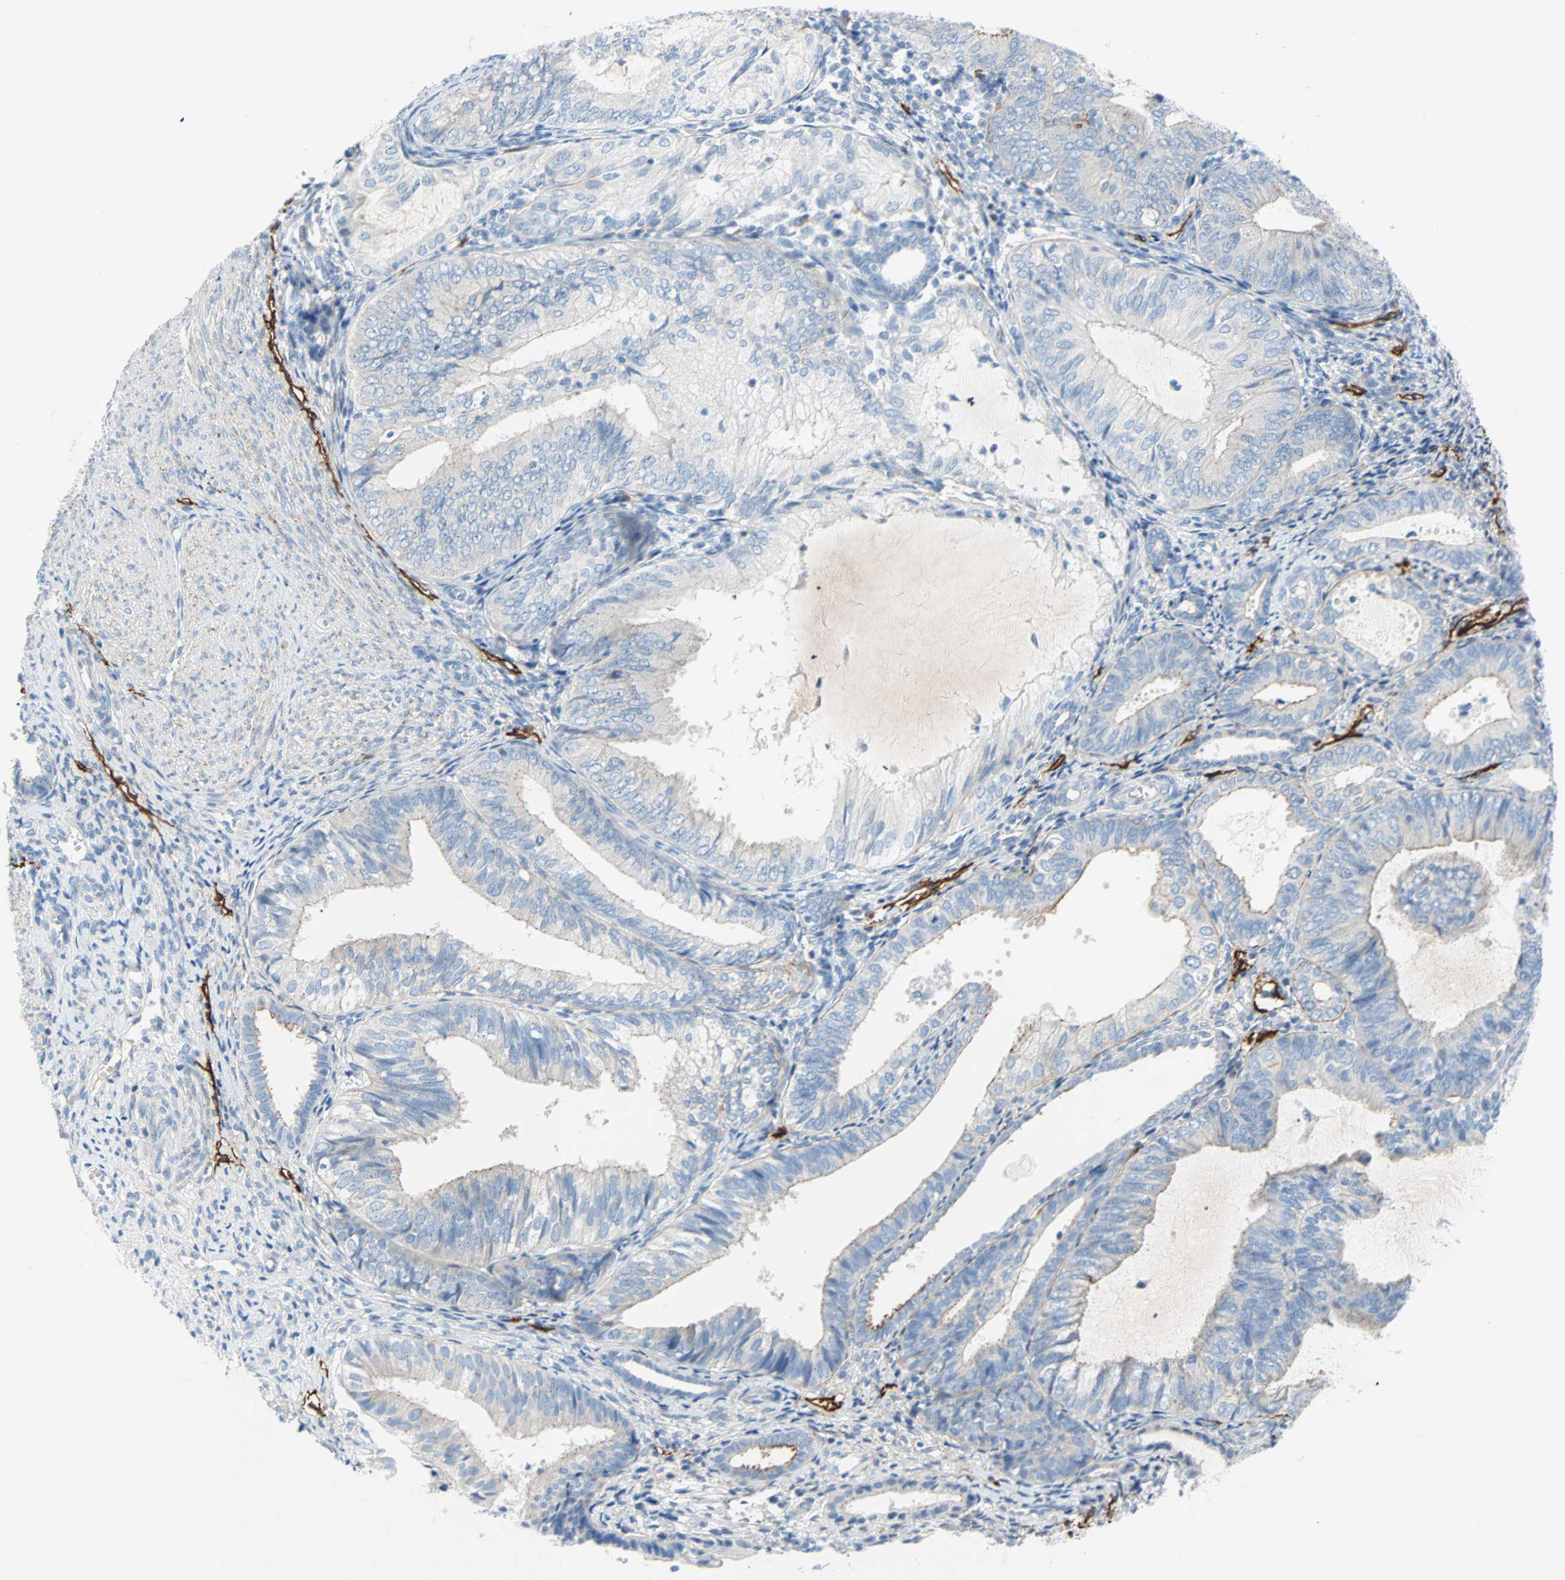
{"staining": {"intensity": "weak", "quantity": "25%-75%", "location": "cytoplasmic/membranous"}, "tissue": "endometrial cancer", "cell_type": "Tumor cells", "image_type": "cancer", "snomed": [{"axis": "morphology", "description": "Adenocarcinoma, NOS"}, {"axis": "topography", "description": "Endometrium"}], "caption": "Immunohistochemistry (IHC) of endometrial adenocarcinoma reveals low levels of weak cytoplasmic/membranous positivity in approximately 25%-75% of tumor cells.", "gene": "PDPN", "patient": {"sex": "female", "age": 81}}